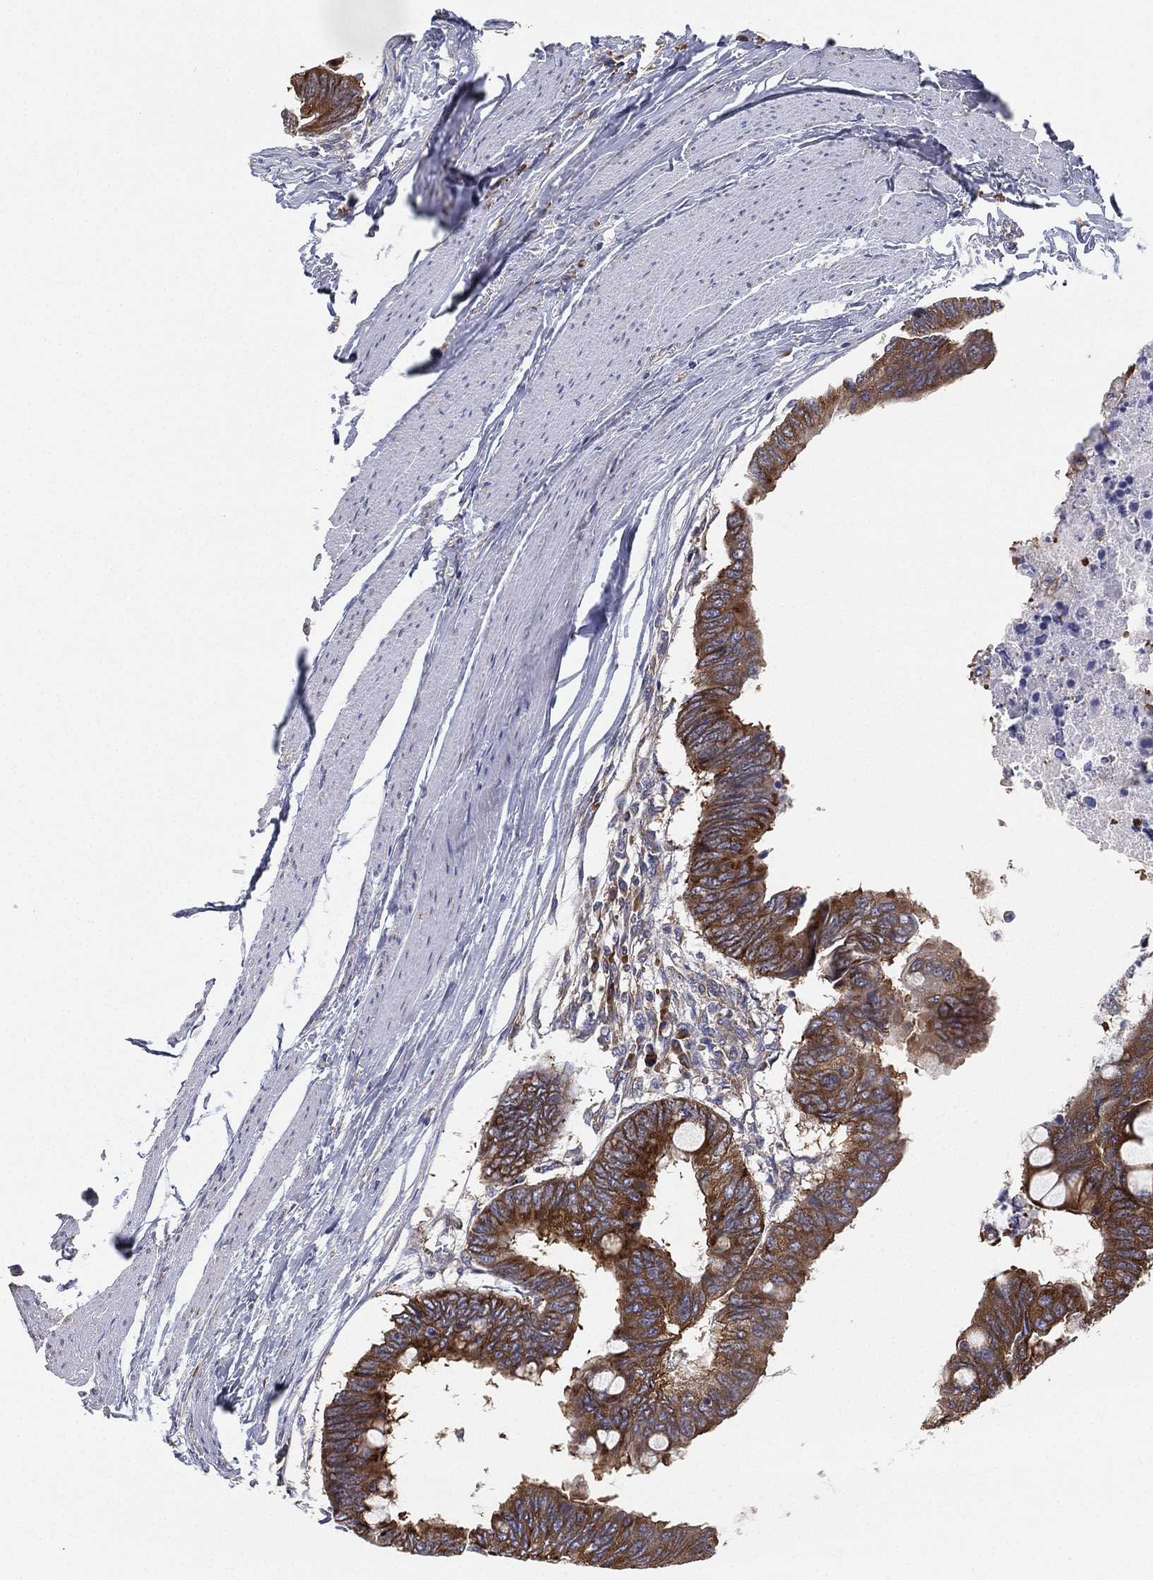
{"staining": {"intensity": "strong", "quantity": ">75%", "location": "cytoplasmic/membranous"}, "tissue": "colorectal cancer", "cell_type": "Tumor cells", "image_type": "cancer", "snomed": [{"axis": "morphology", "description": "Normal tissue, NOS"}, {"axis": "morphology", "description": "Adenocarcinoma, NOS"}, {"axis": "topography", "description": "Rectum"}, {"axis": "topography", "description": "Peripheral nerve tissue"}], "caption": "Immunohistochemical staining of human adenocarcinoma (colorectal) exhibits strong cytoplasmic/membranous protein positivity in about >75% of tumor cells.", "gene": "FARSA", "patient": {"sex": "male", "age": 92}}